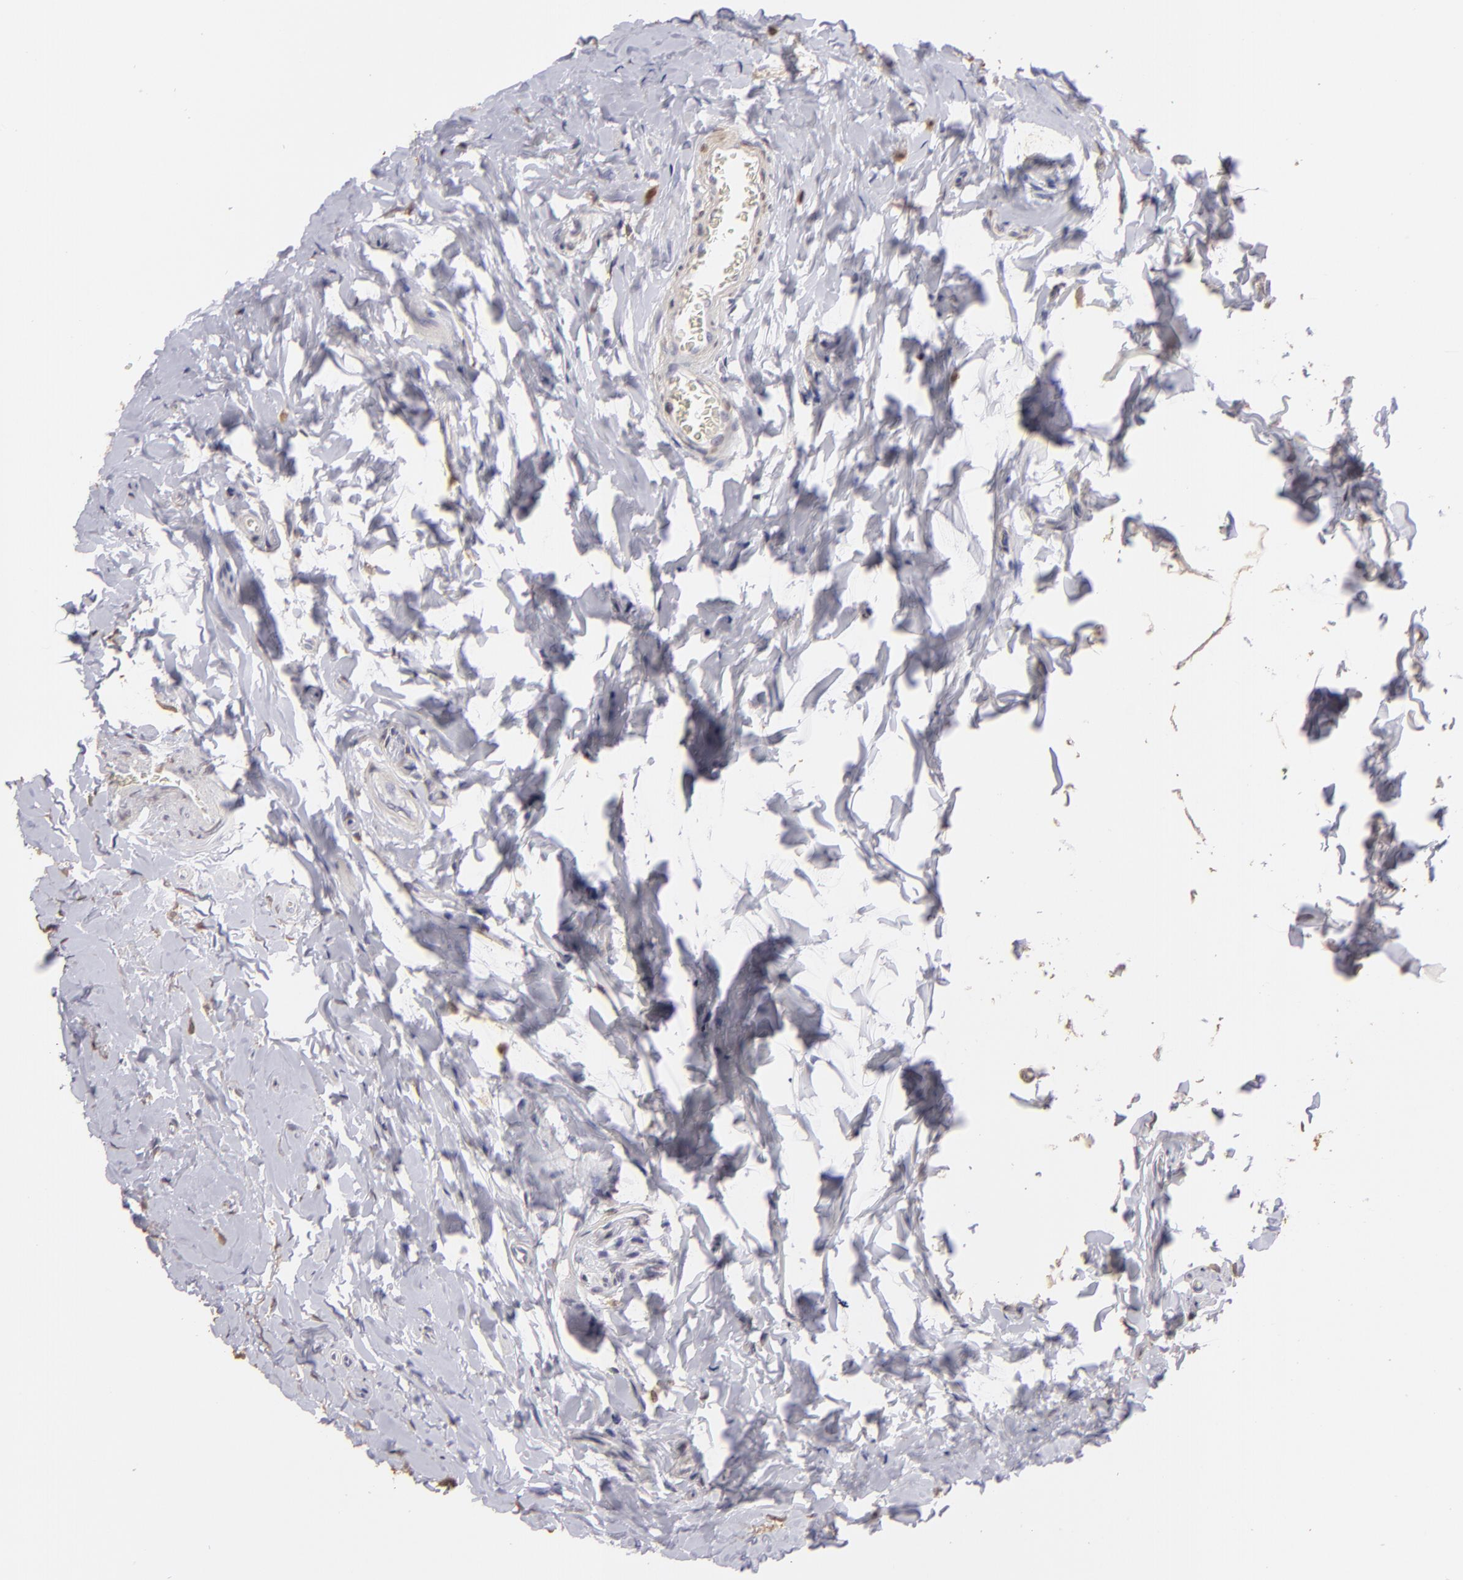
{"staining": {"intensity": "negative", "quantity": "none", "location": "none"}, "tissue": "epididymis", "cell_type": "Glandular cells", "image_type": "normal", "snomed": [{"axis": "morphology", "description": "Normal tissue, NOS"}, {"axis": "topography", "description": "Epididymis"}], "caption": "Micrograph shows no significant protein positivity in glandular cells of benign epididymis.", "gene": "S100A2", "patient": {"sex": "male", "age": 26}}